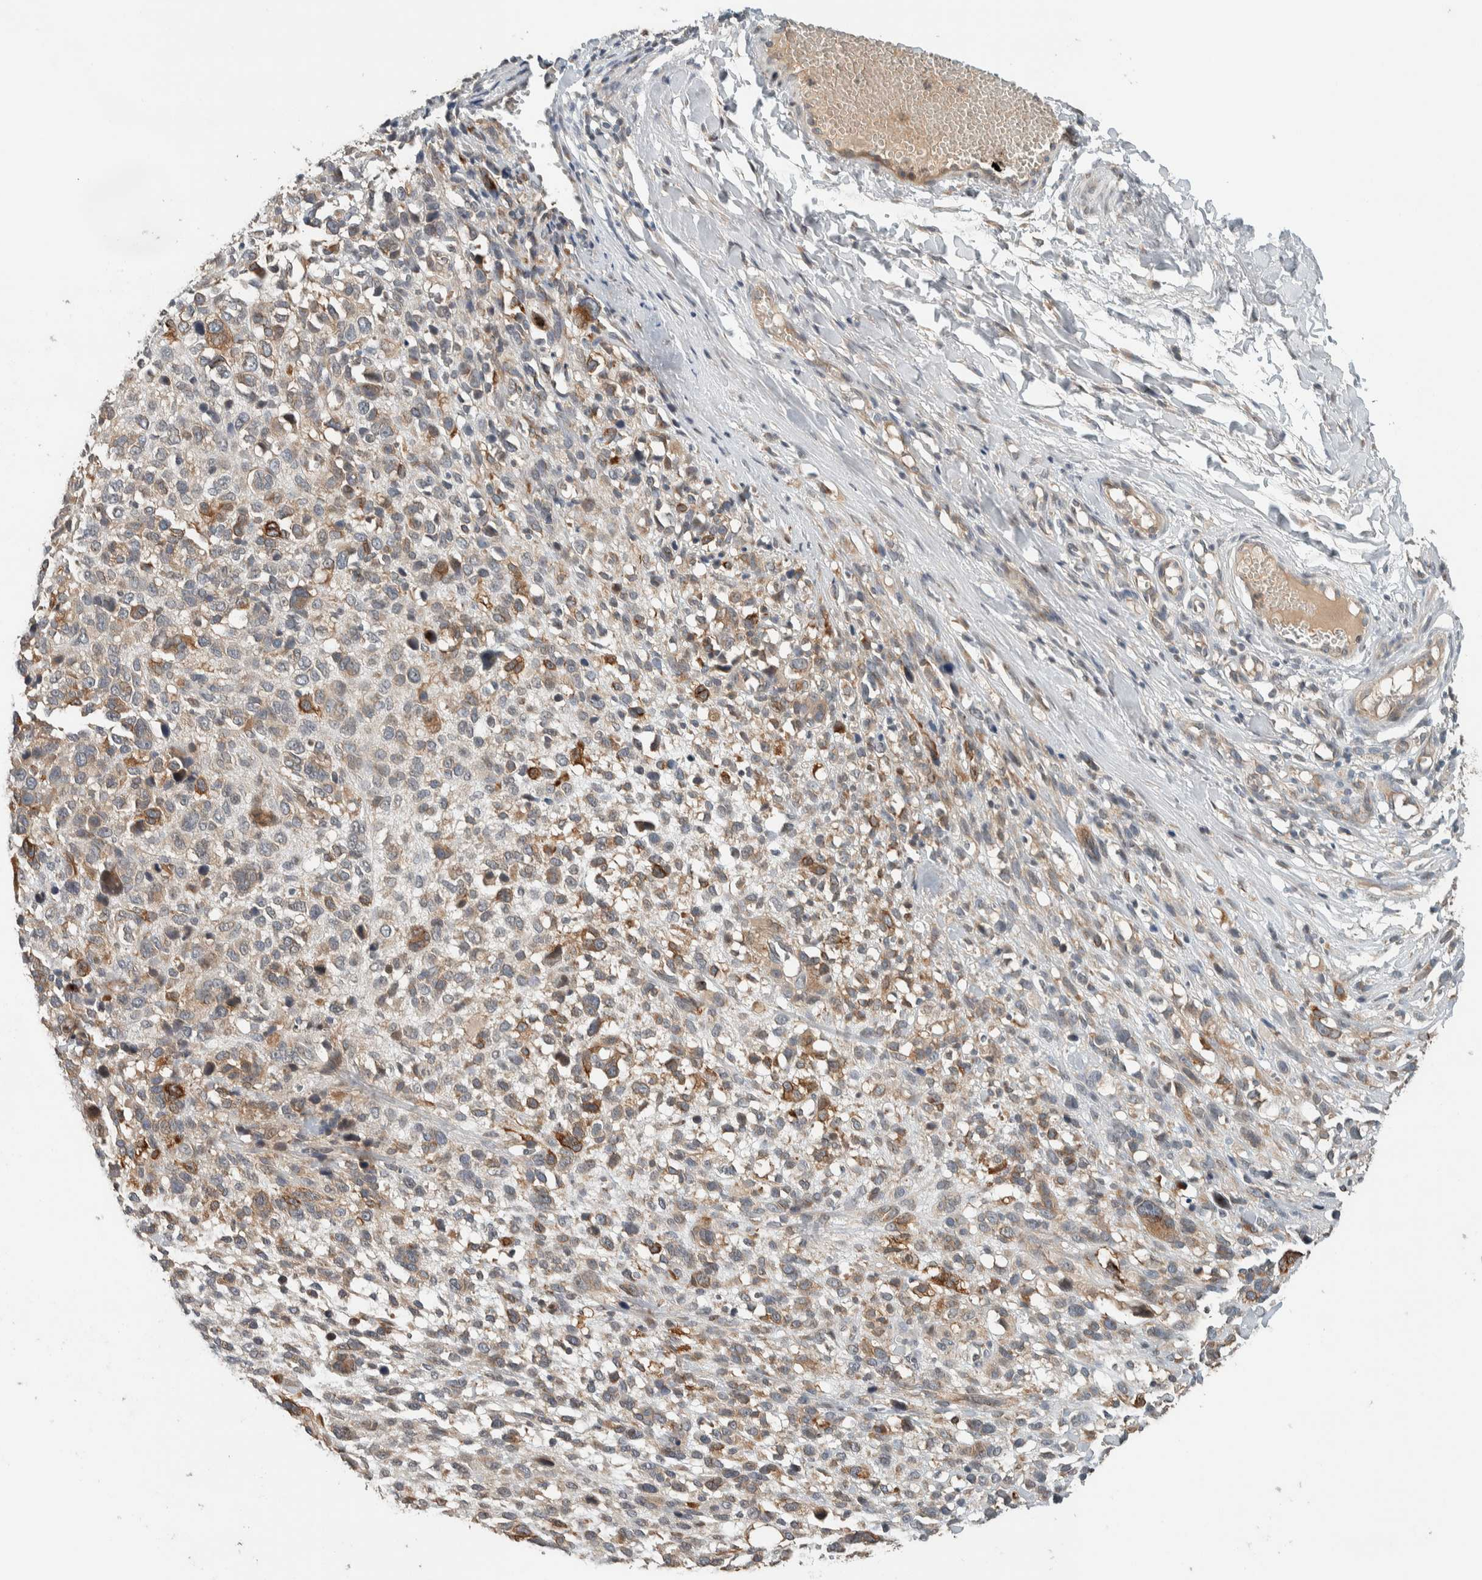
{"staining": {"intensity": "moderate", "quantity": "25%-75%", "location": "cytoplasmic/membranous"}, "tissue": "melanoma", "cell_type": "Tumor cells", "image_type": "cancer", "snomed": [{"axis": "morphology", "description": "Malignant melanoma, NOS"}, {"axis": "topography", "description": "Skin"}], "caption": "Brown immunohistochemical staining in human malignant melanoma demonstrates moderate cytoplasmic/membranous expression in about 25%-75% of tumor cells. (DAB = brown stain, brightfield microscopy at high magnification).", "gene": "NBR1", "patient": {"sex": "female", "age": 55}}